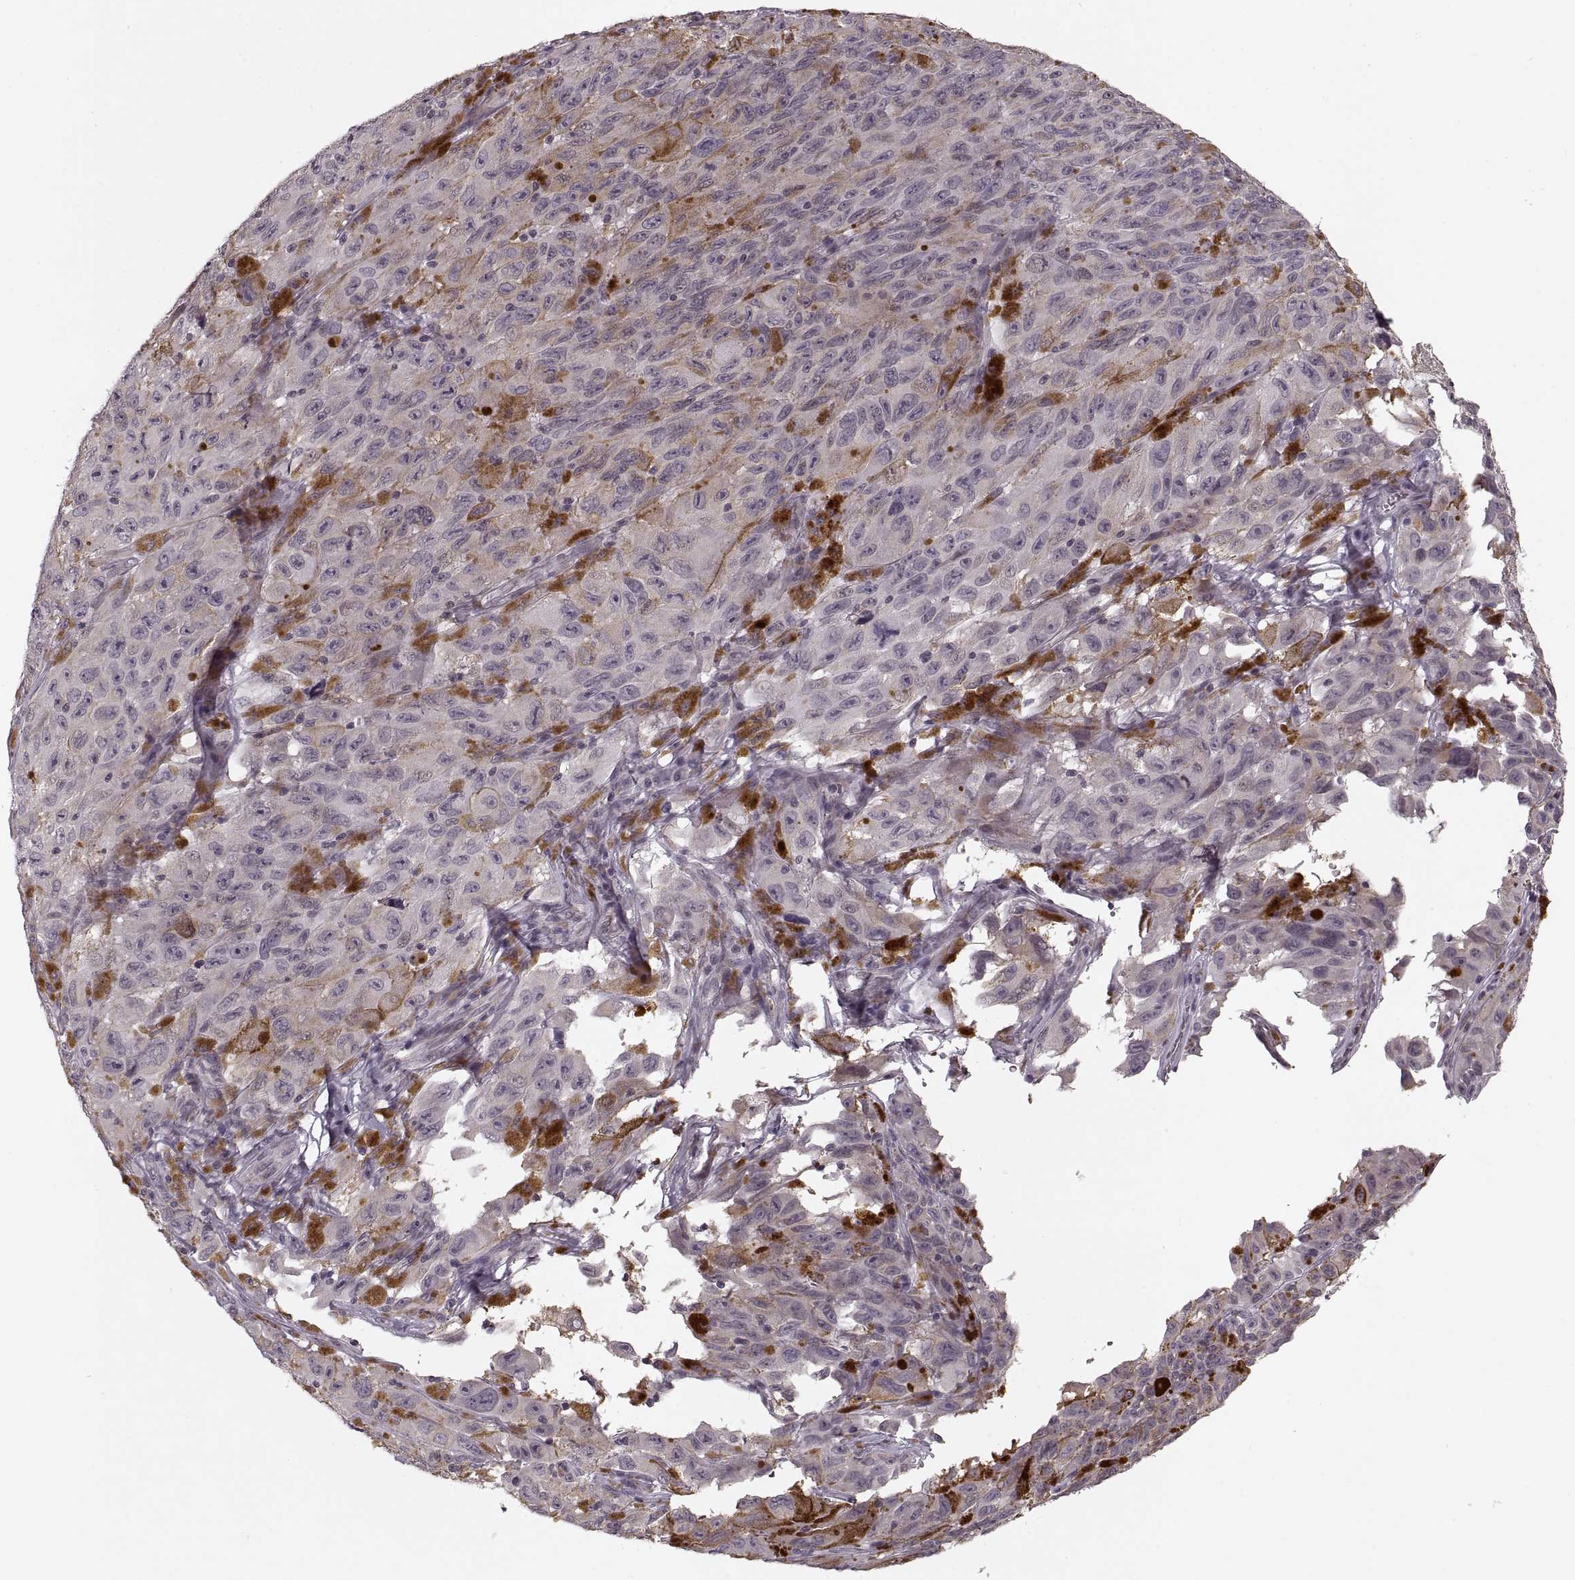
{"staining": {"intensity": "negative", "quantity": "none", "location": "none"}, "tissue": "melanoma", "cell_type": "Tumor cells", "image_type": "cancer", "snomed": [{"axis": "morphology", "description": "Malignant melanoma, NOS"}, {"axis": "topography", "description": "Vulva, labia, clitoris and Bartholin´s gland, NO"}], "caption": "A high-resolution photomicrograph shows immunohistochemistry (IHC) staining of malignant melanoma, which shows no significant expression in tumor cells.", "gene": "ASIC3", "patient": {"sex": "female", "age": 75}}